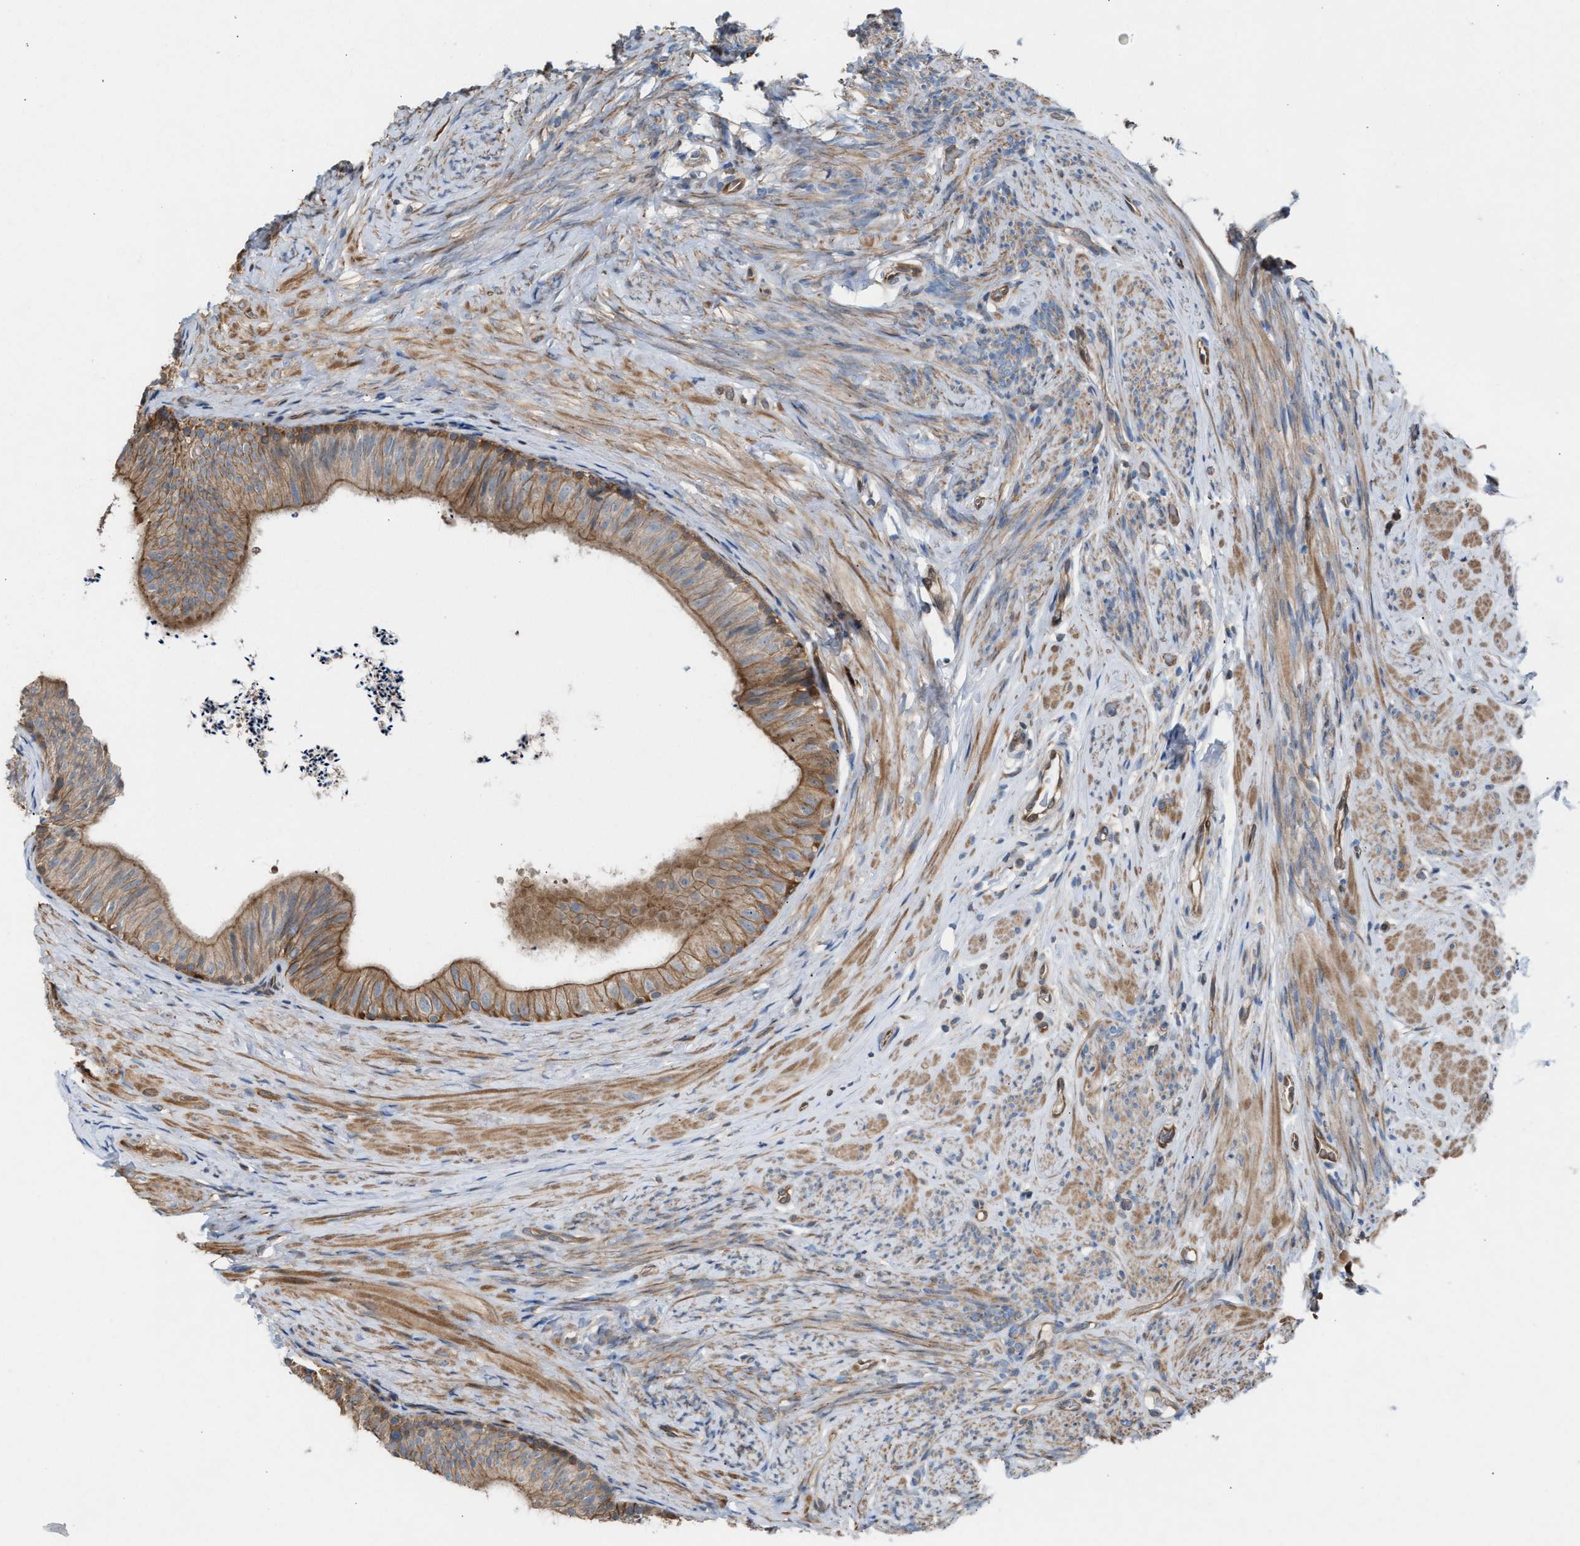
{"staining": {"intensity": "moderate", "quantity": ">75%", "location": "cytoplasmic/membranous"}, "tissue": "epididymis", "cell_type": "Glandular cells", "image_type": "normal", "snomed": [{"axis": "morphology", "description": "Normal tissue, NOS"}, {"axis": "topography", "description": "Epididymis"}], "caption": "Epididymis stained with a protein marker reveals moderate staining in glandular cells.", "gene": "TPK1", "patient": {"sex": "male", "age": 56}}